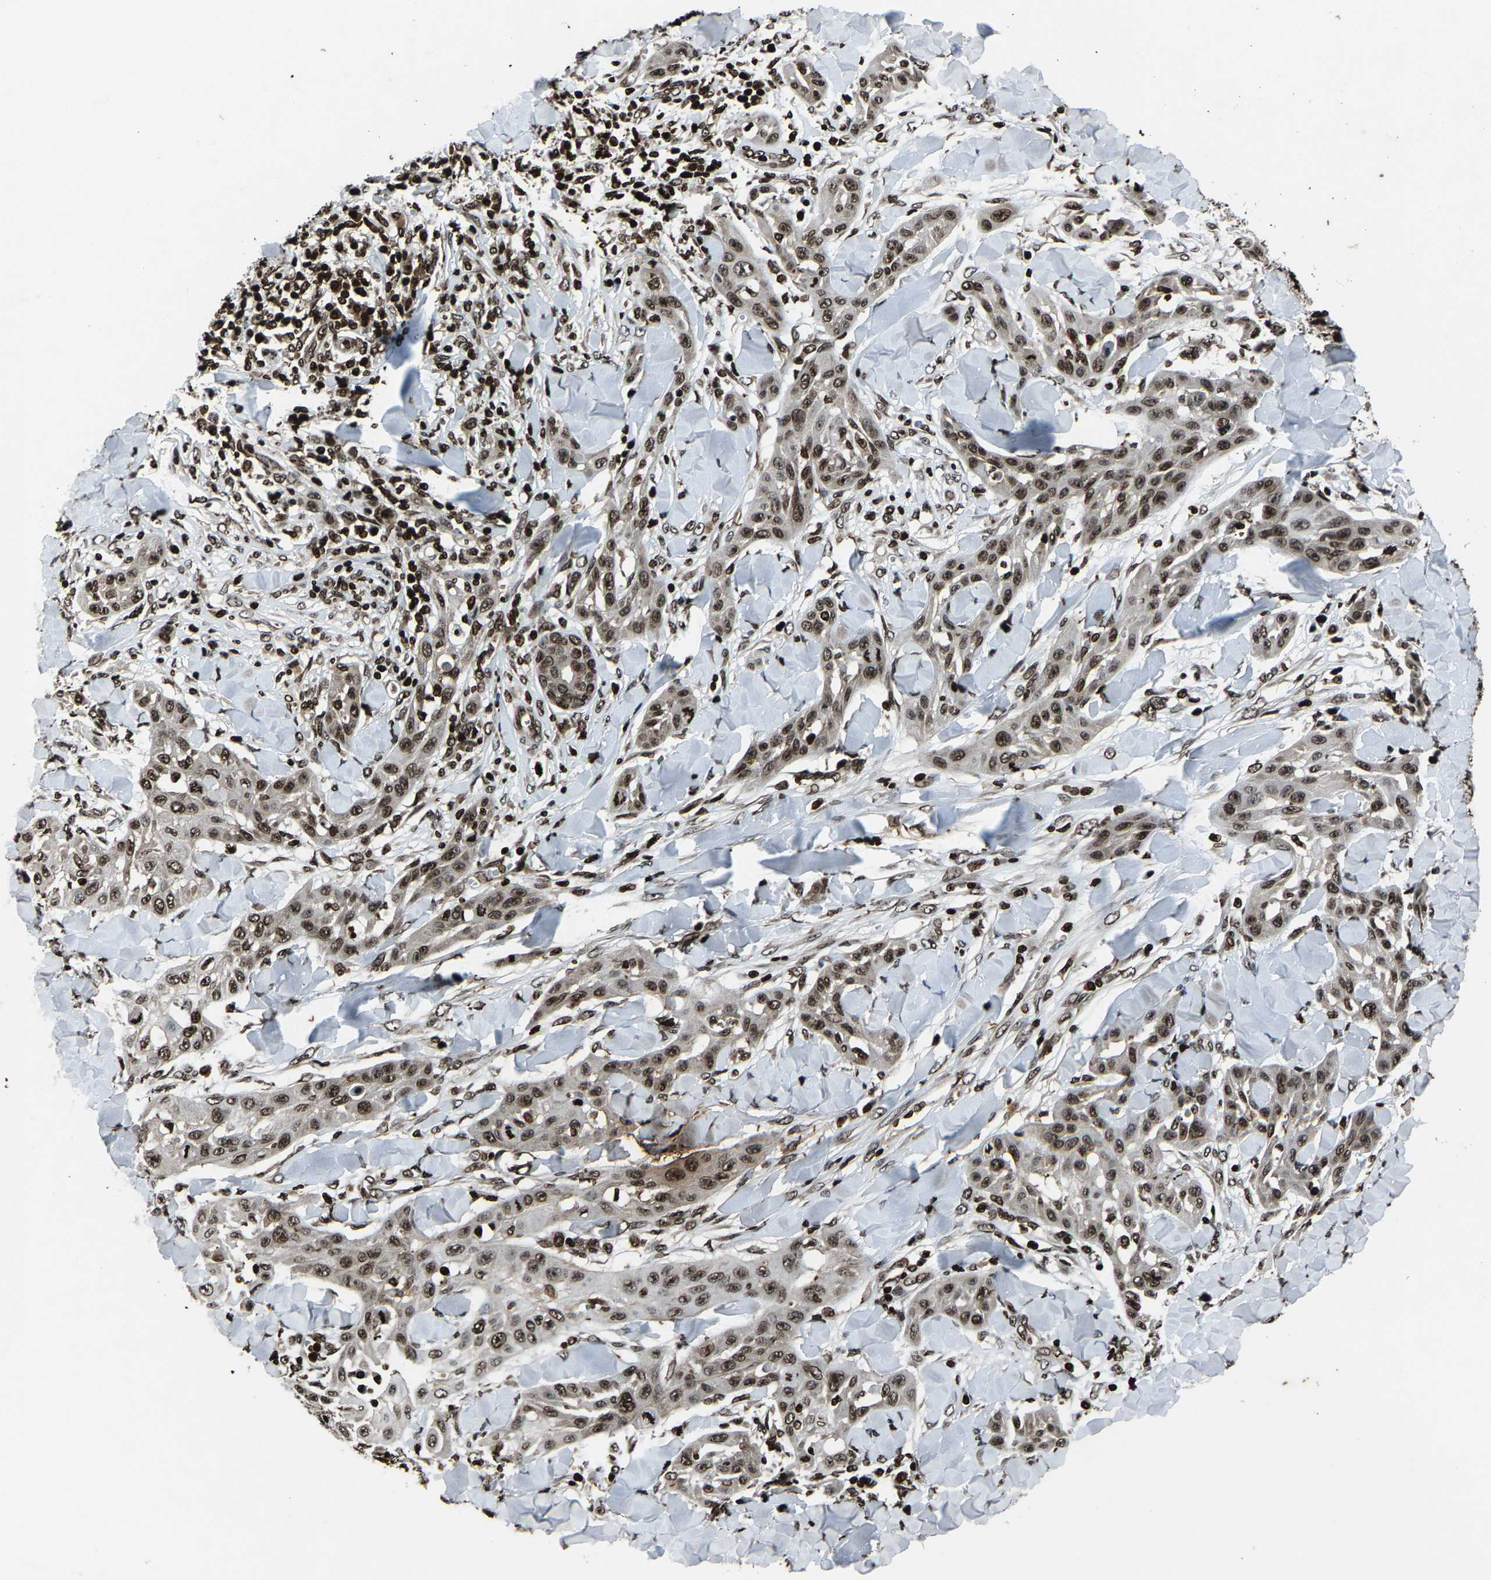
{"staining": {"intensity": "moderate", "quantity": ">75%", "location": "nuclear"}, "tissue": "skin cancer", "cell_type": "Tumor cells", "image_type": "cancer", "snomed": [{"axis": "morphology", "description": "Squamous cell carcinoma, NOS"}, {"axis": "topography", "description": "Skin"}], "caption": "Approximately >75% of tumor cells in human skin cancer (squamous cell carcinoma) reveal moderate nuclear protein staining as visualized by brown immunohistochemical staining.", "gene": "H4C1", "patient": {"sex": "male", "age": 24}}